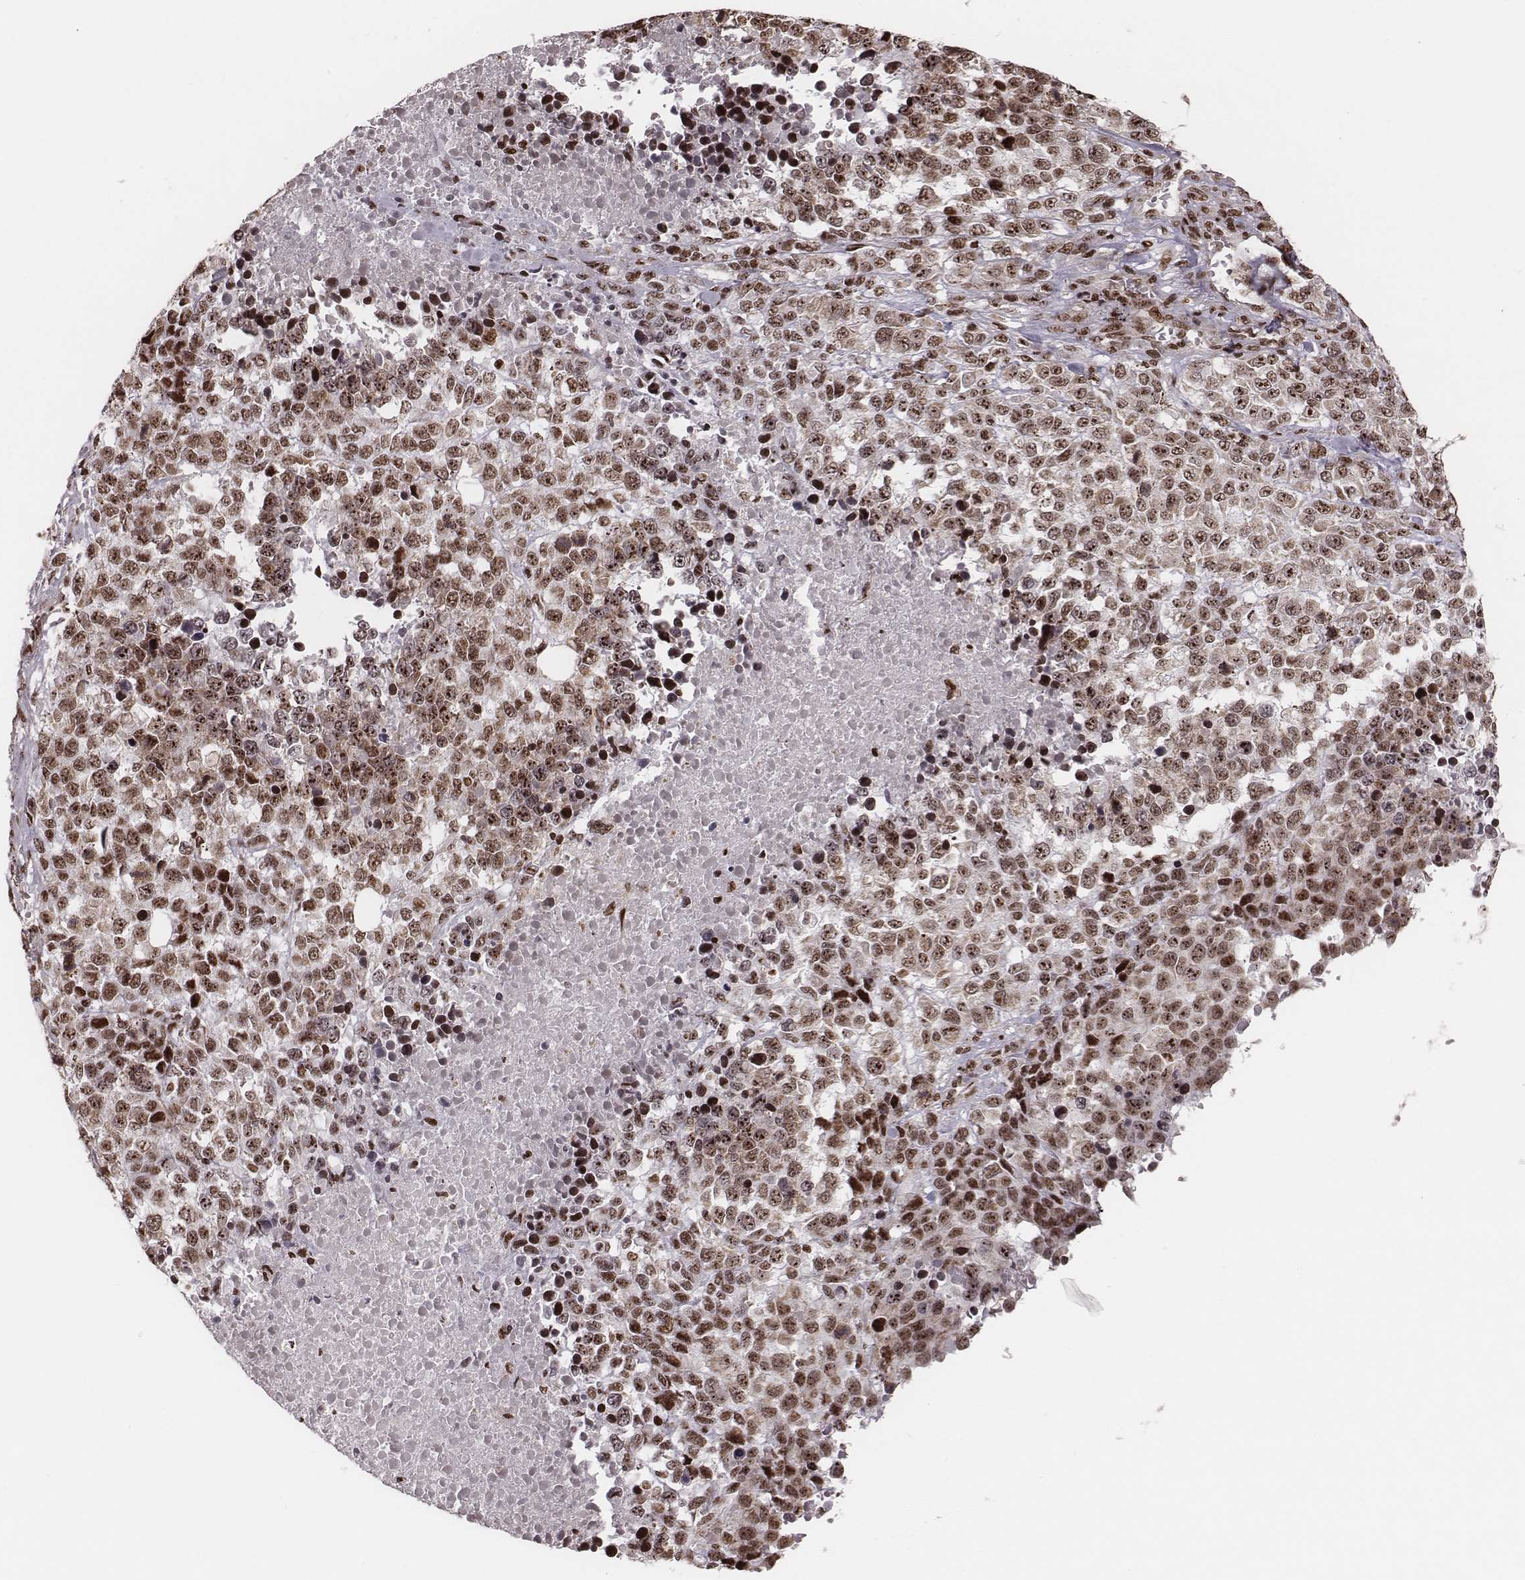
{"staining": {"intensity": "moderate", "quantity": "25%-75%", "location": "nuclear"}, "tissue": "melanoma", "cell_type": "Tumor cells", "image_type": "cancer", "snomed": [{"axis": "morphology", "description": "Malignant melanoma, Metastatic site"}, {"axis": "topography", "description": "Skin"}], "caption": "Protein staining displays moderate nuclear expression in approximately 25%-75% of tumor cells in malignant melanoma (metastatic site). (Brightfield microscopy of DAB IHC at high magnification).", "gene": "VRK3", "patient": {"sex": "male", "age": 84}}